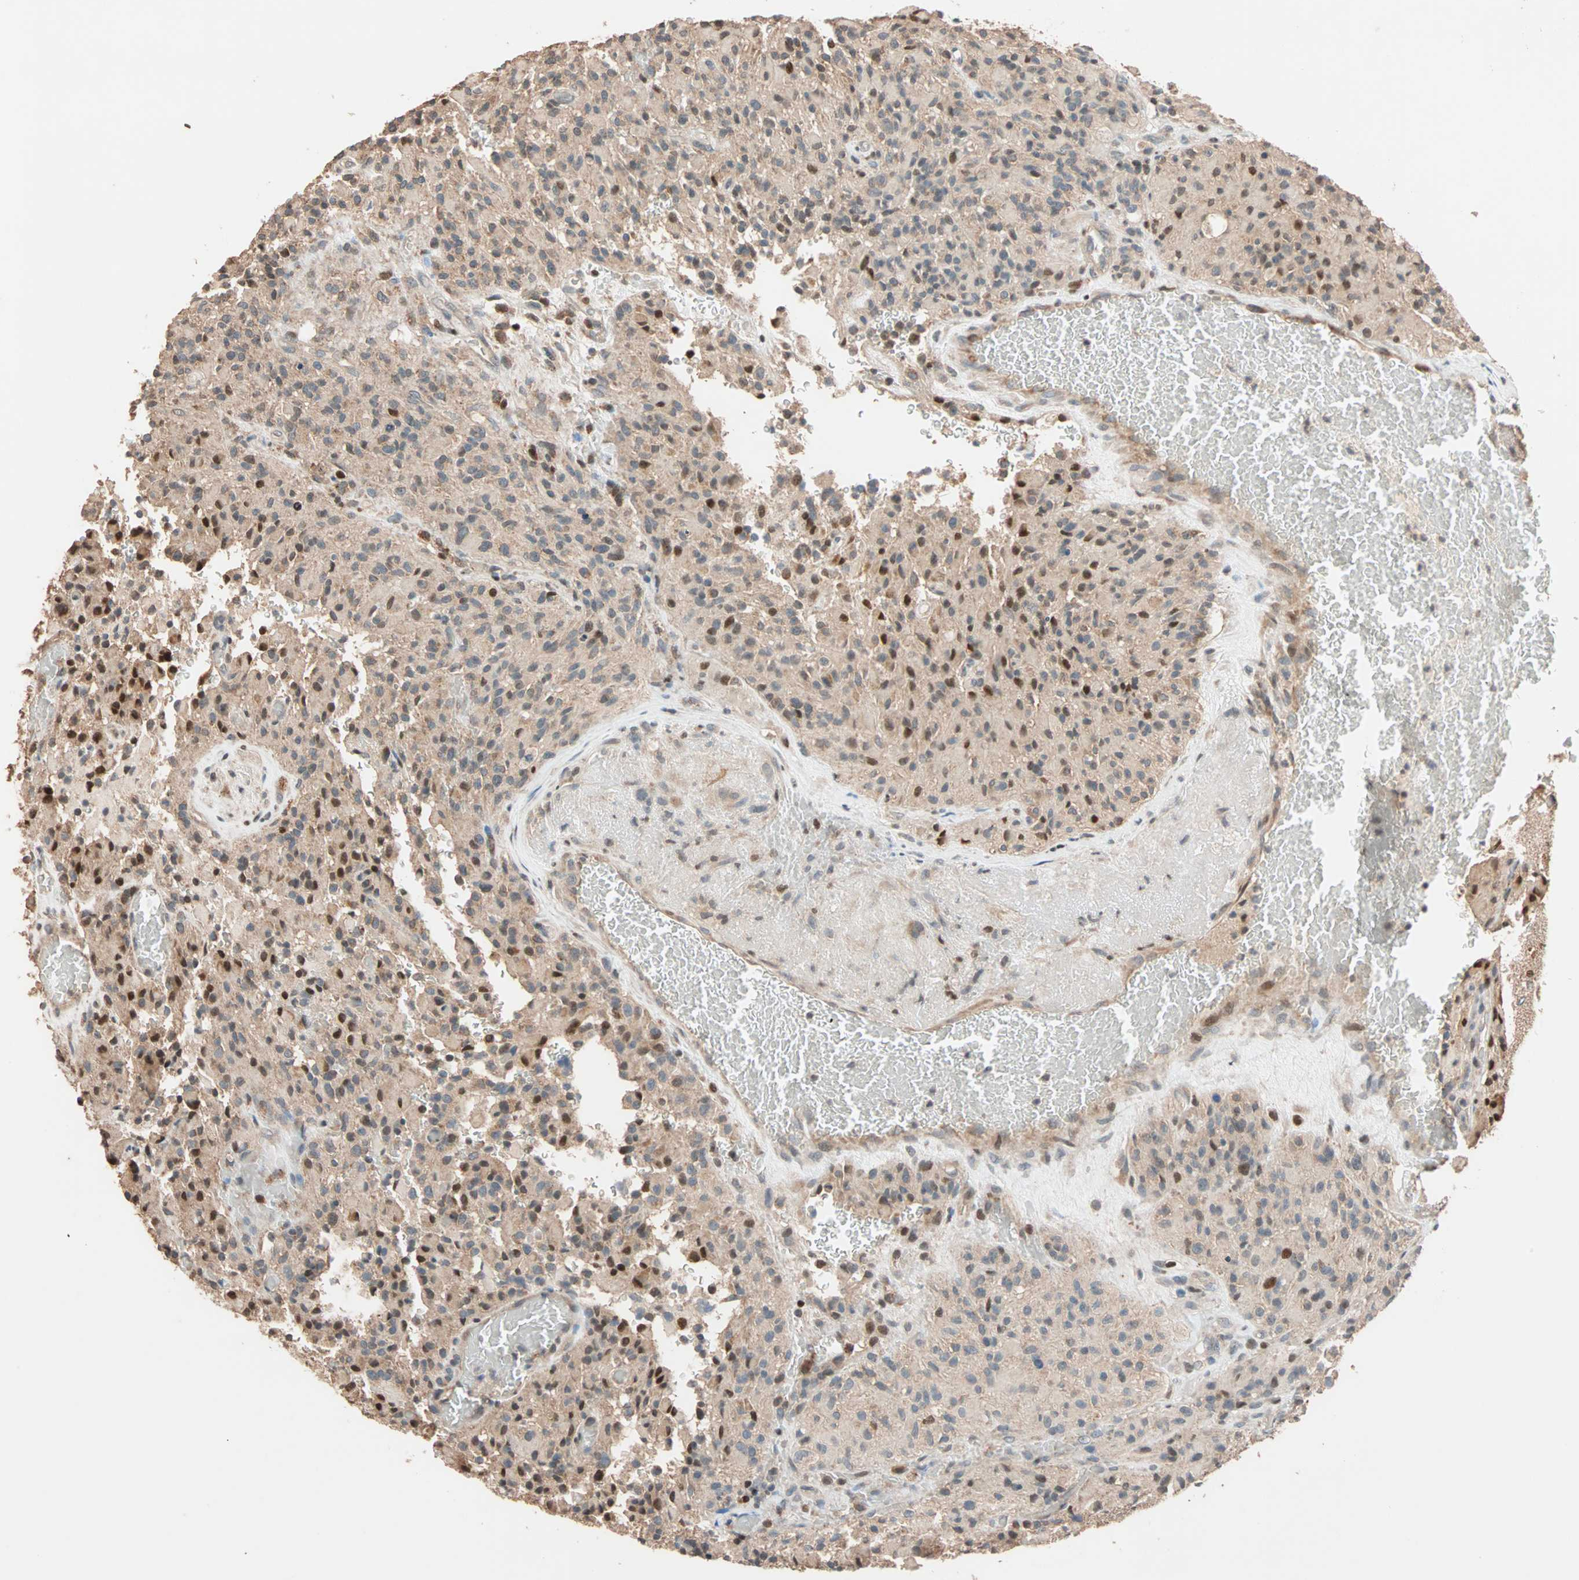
{"staining": {"intensity": "strong", "quantity": ">75%", "location": "cytoplasmic/membranous,nuclear"}, "tissue": "glioma", "cell_type": "Tumor cells", "image_type": "cancer", "snomed": [{"axis": "morphology", "description": "Glioma, malignant, High grade"}, {"axis": "topography", "description": "Brain"}], "caption": "IHC histopathology image of glioma stained for a protein (brown), which shows high levels of strong cytoplasmic/membranous and nuclear expression in approximately >75% of tumor cells.", "gene": "HECW1", "patient": {"sex": "male", "age": 71}}